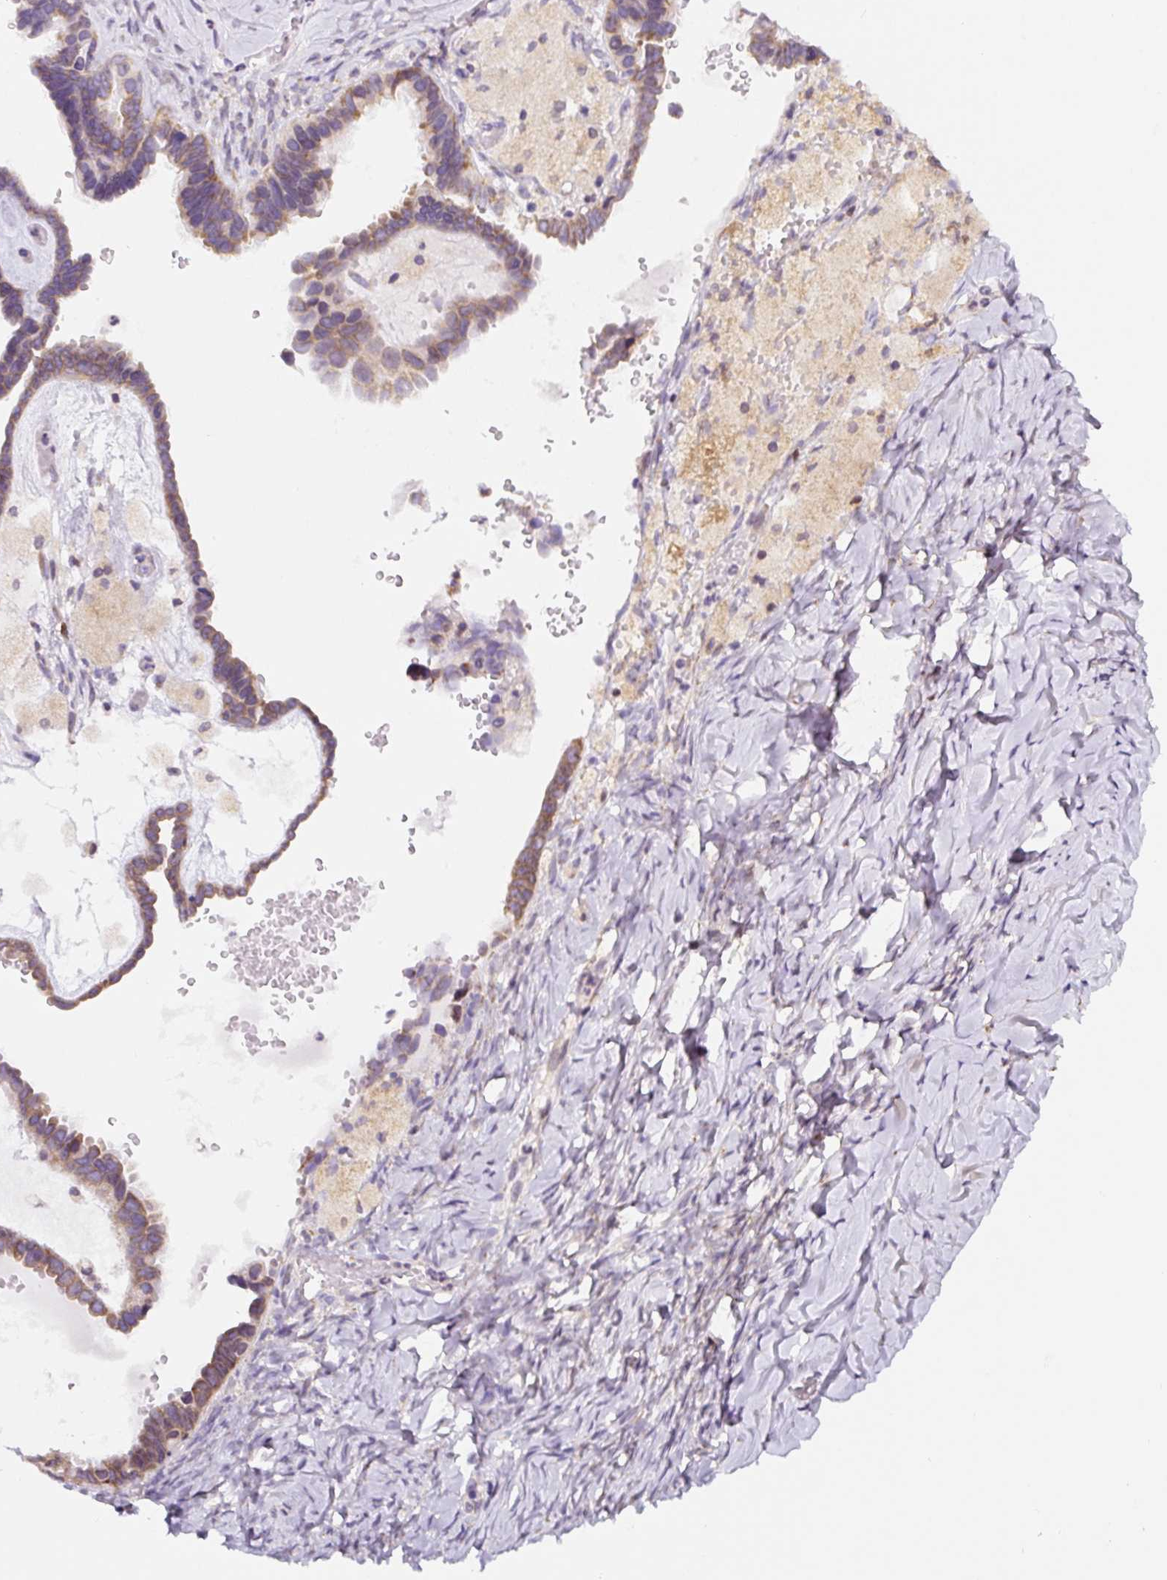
{"staining": {"intensity": "weak", "quantity": ">75%", "location": "cytoplasmic/membranous"}, "tissue": "ovarian cancer", "cell_type": "Tumor cells", "image_type": "cancer", "snomed": [{"axis": "morphology", "description": "Cystadenocarcinoma, serous, NOS"}, {"axis": "topography", "description": "Ovary"}], "caption": "Brown immunohistochemical staining in serous cystadenocarcinoma (ovarian) demonstrates weak cytoplasmic/membranous positivity in approximately >75% of tumor cells.", "gene": "DDOST", "patient": {"sex": "female", "age": 69}}